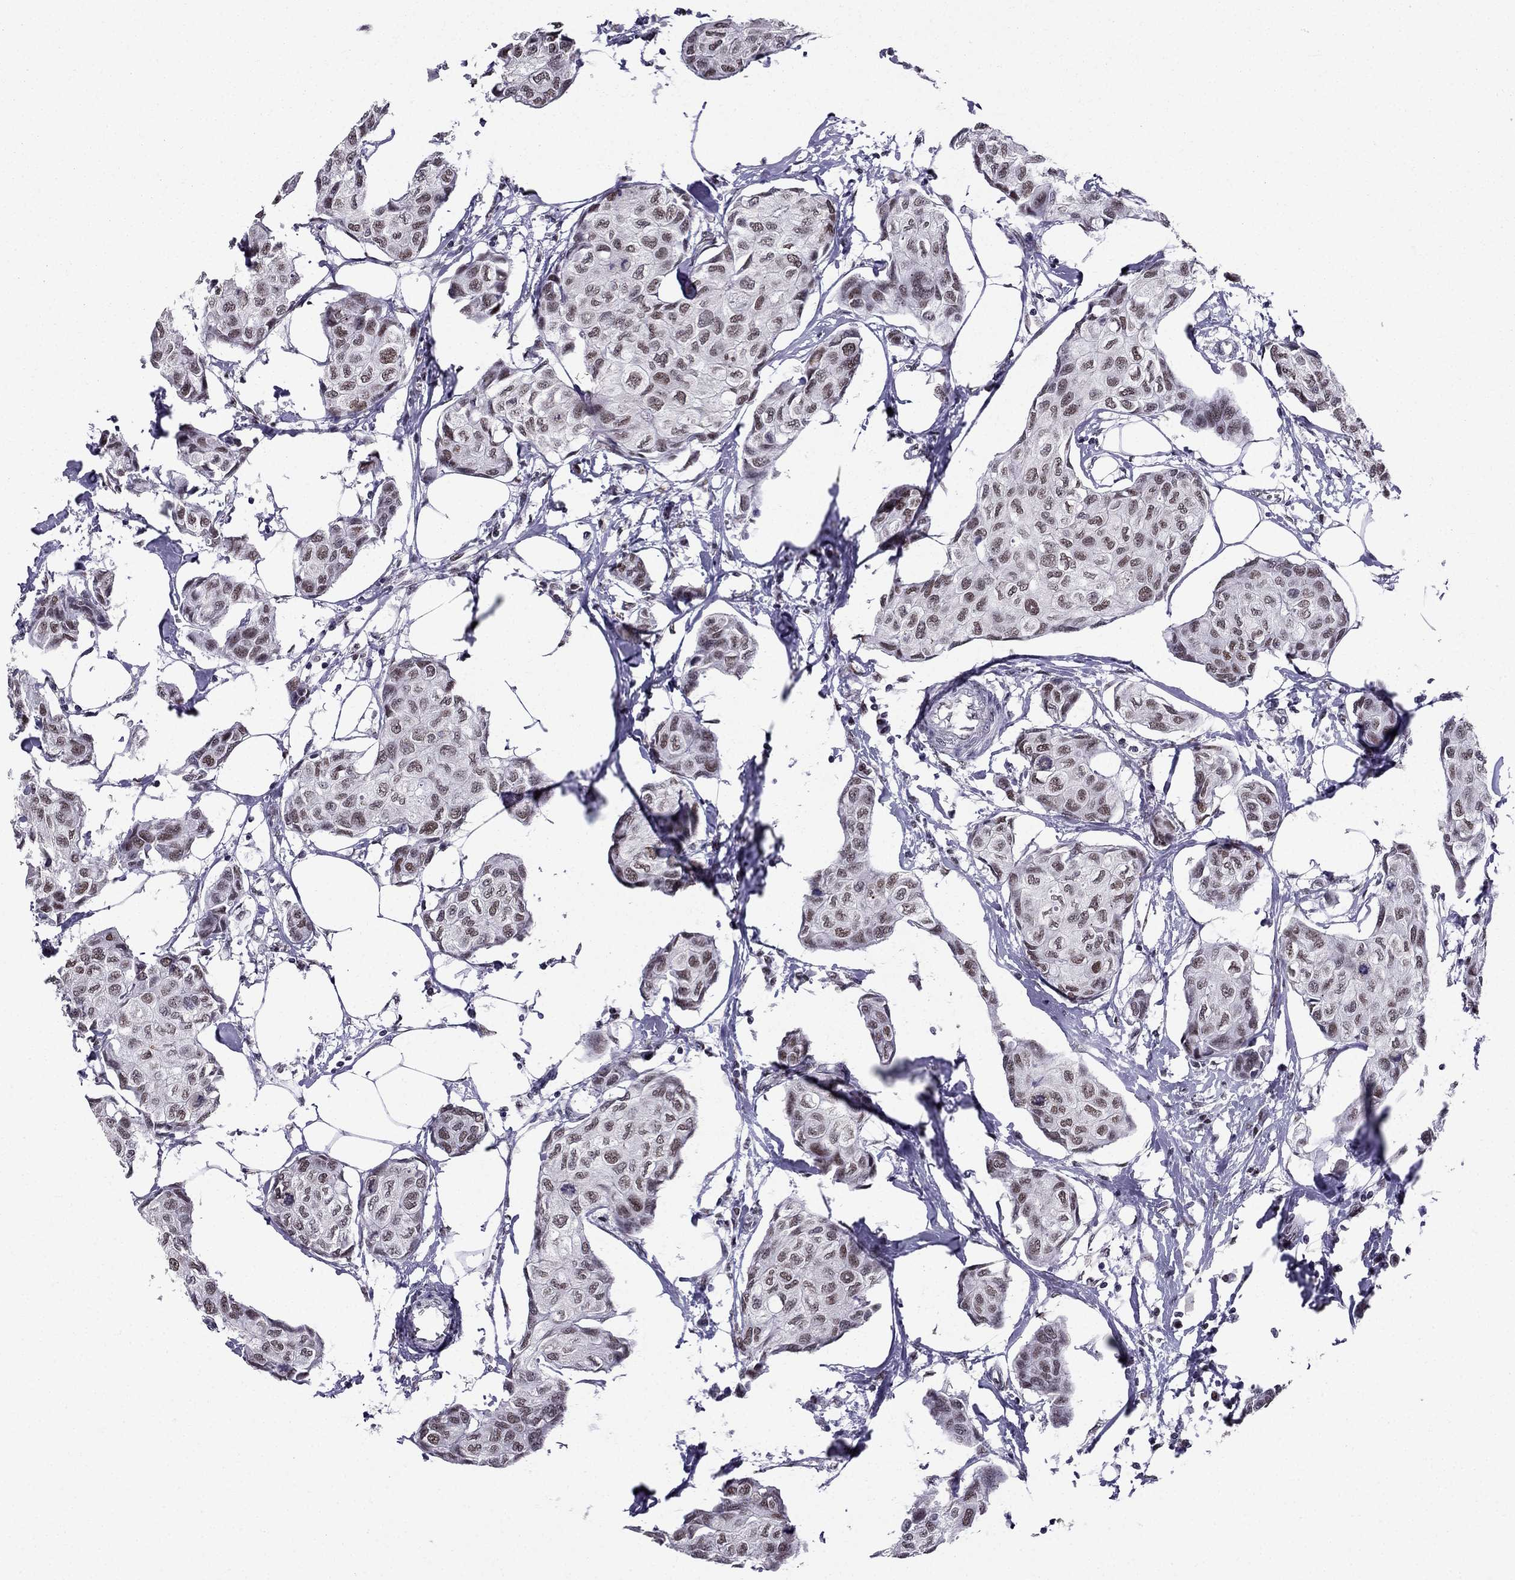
{"staining": {"intensity": "moderate", "quantity": "<25%", "location": "nuclear"}, "tissue": "breast cancer", "cell_type": "Tumor cells", "image_type": "cancer", "snomed": [{"axis": "morphology", "description": "Duct carcinoma"}, {"axis": "topography", "description": "Breast"}], "caption": "A brown stain labels moderate nuclear positivity of a protein in human breast cancer (intraductal carcinoma) tumor cells. (brown staining indicates protein expression, while blue staining denotes nuclei).", "gene": "ZNF420", "patient": {"sex": "female", "age": 80}}